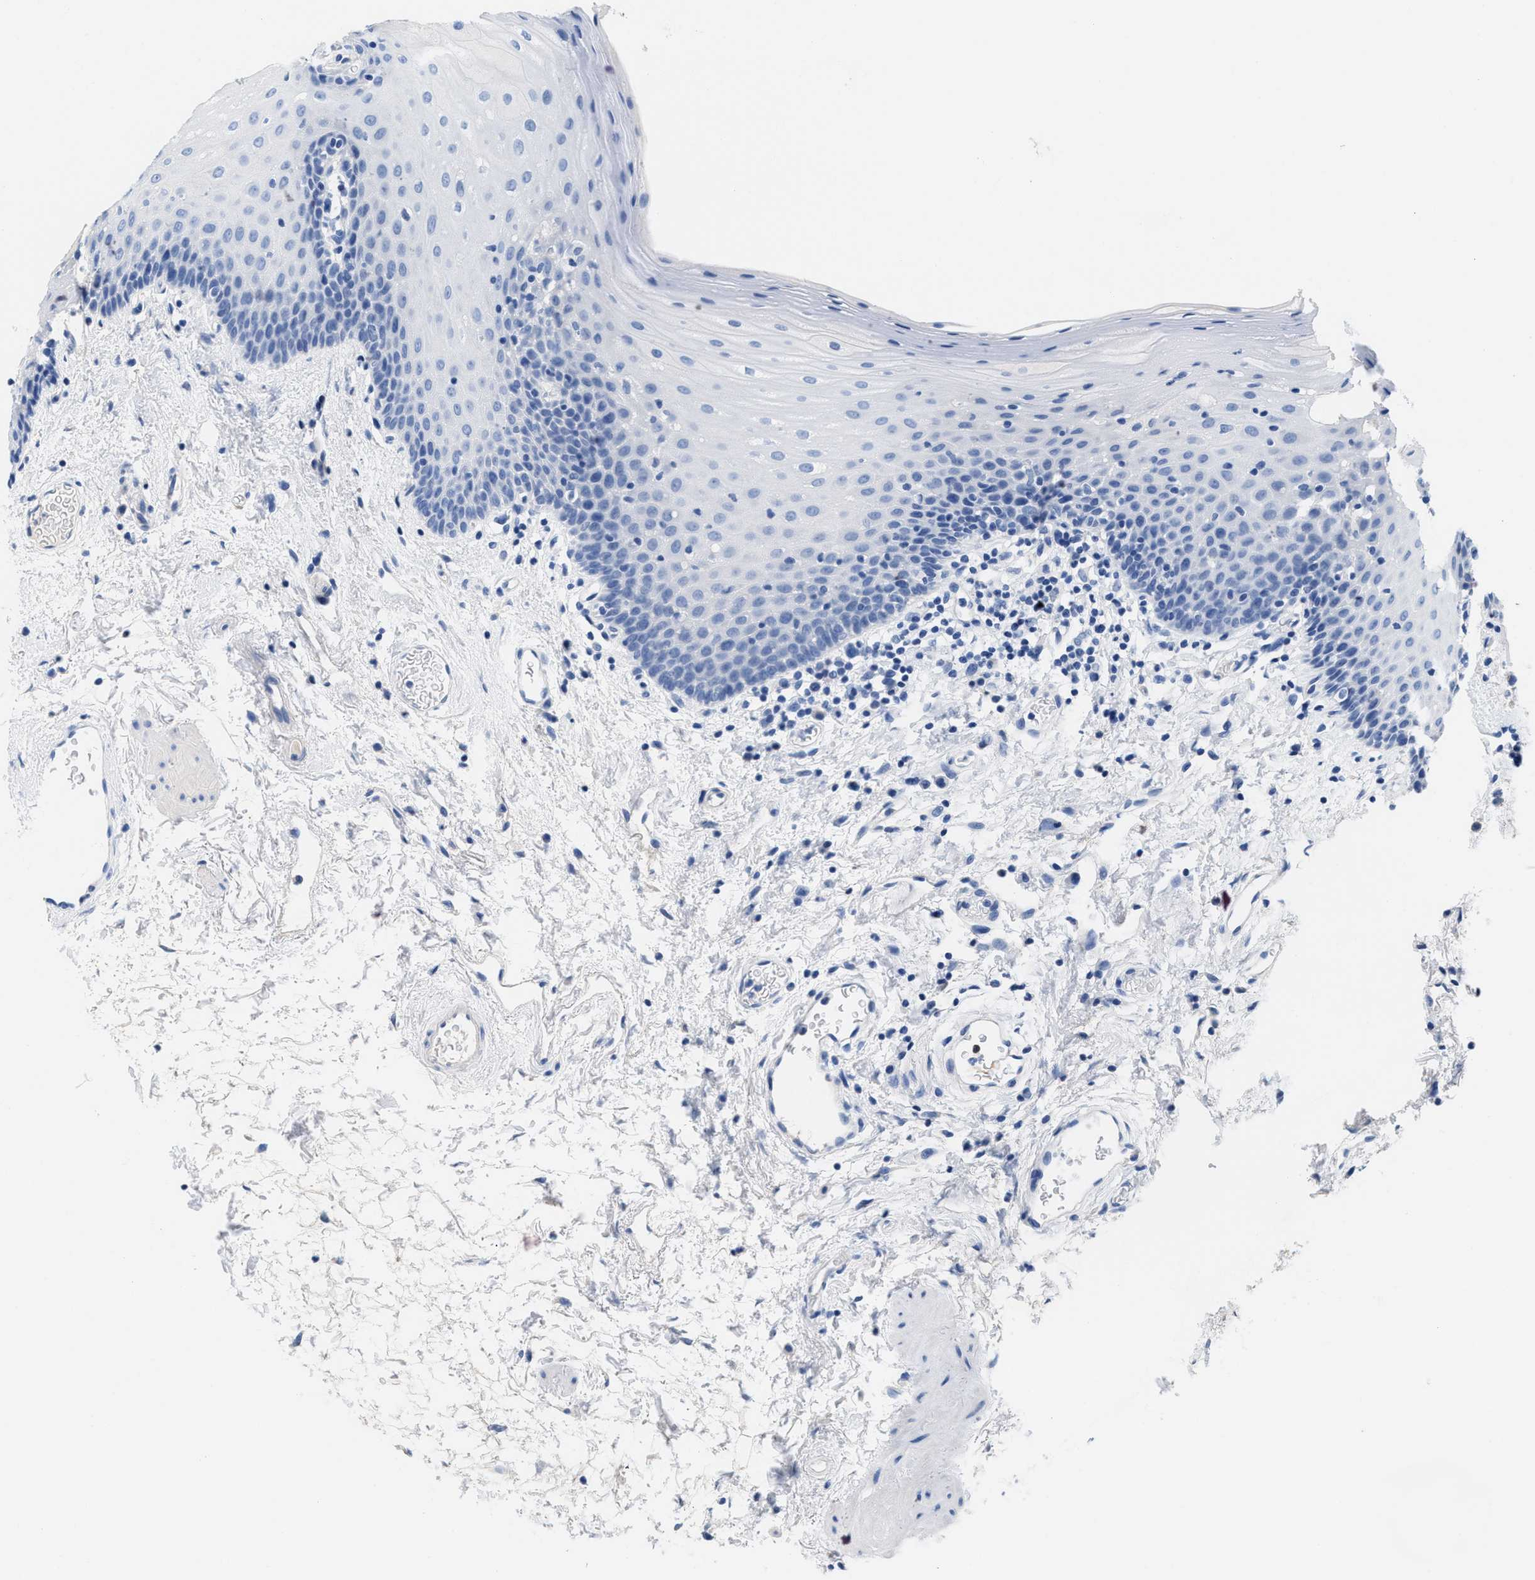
{"staining": {"intensity": "negative", "quantity": "none", "location": "none"}, "tissue": "oral mucosa", "cell_type": "Squamous epithelial cells", "image_type": "normal", "snomed": [{"axis": "morphology", "description": "Normal tissue, NOS"}, {"axis": "topography", "description": "Oral tissue"}], "caption": "Immunohistochemistry histopathology image of unremarkable human oral mucosa stained for a protein (brown), which shows no positivity in squamous epithelial cells. (DAB (3,3'-diaminobenzidine) immunohistochemistry with hematoxylin counter stain).", "gene": "SLFN13", "patient": {"sex": "male", "age": 66}}